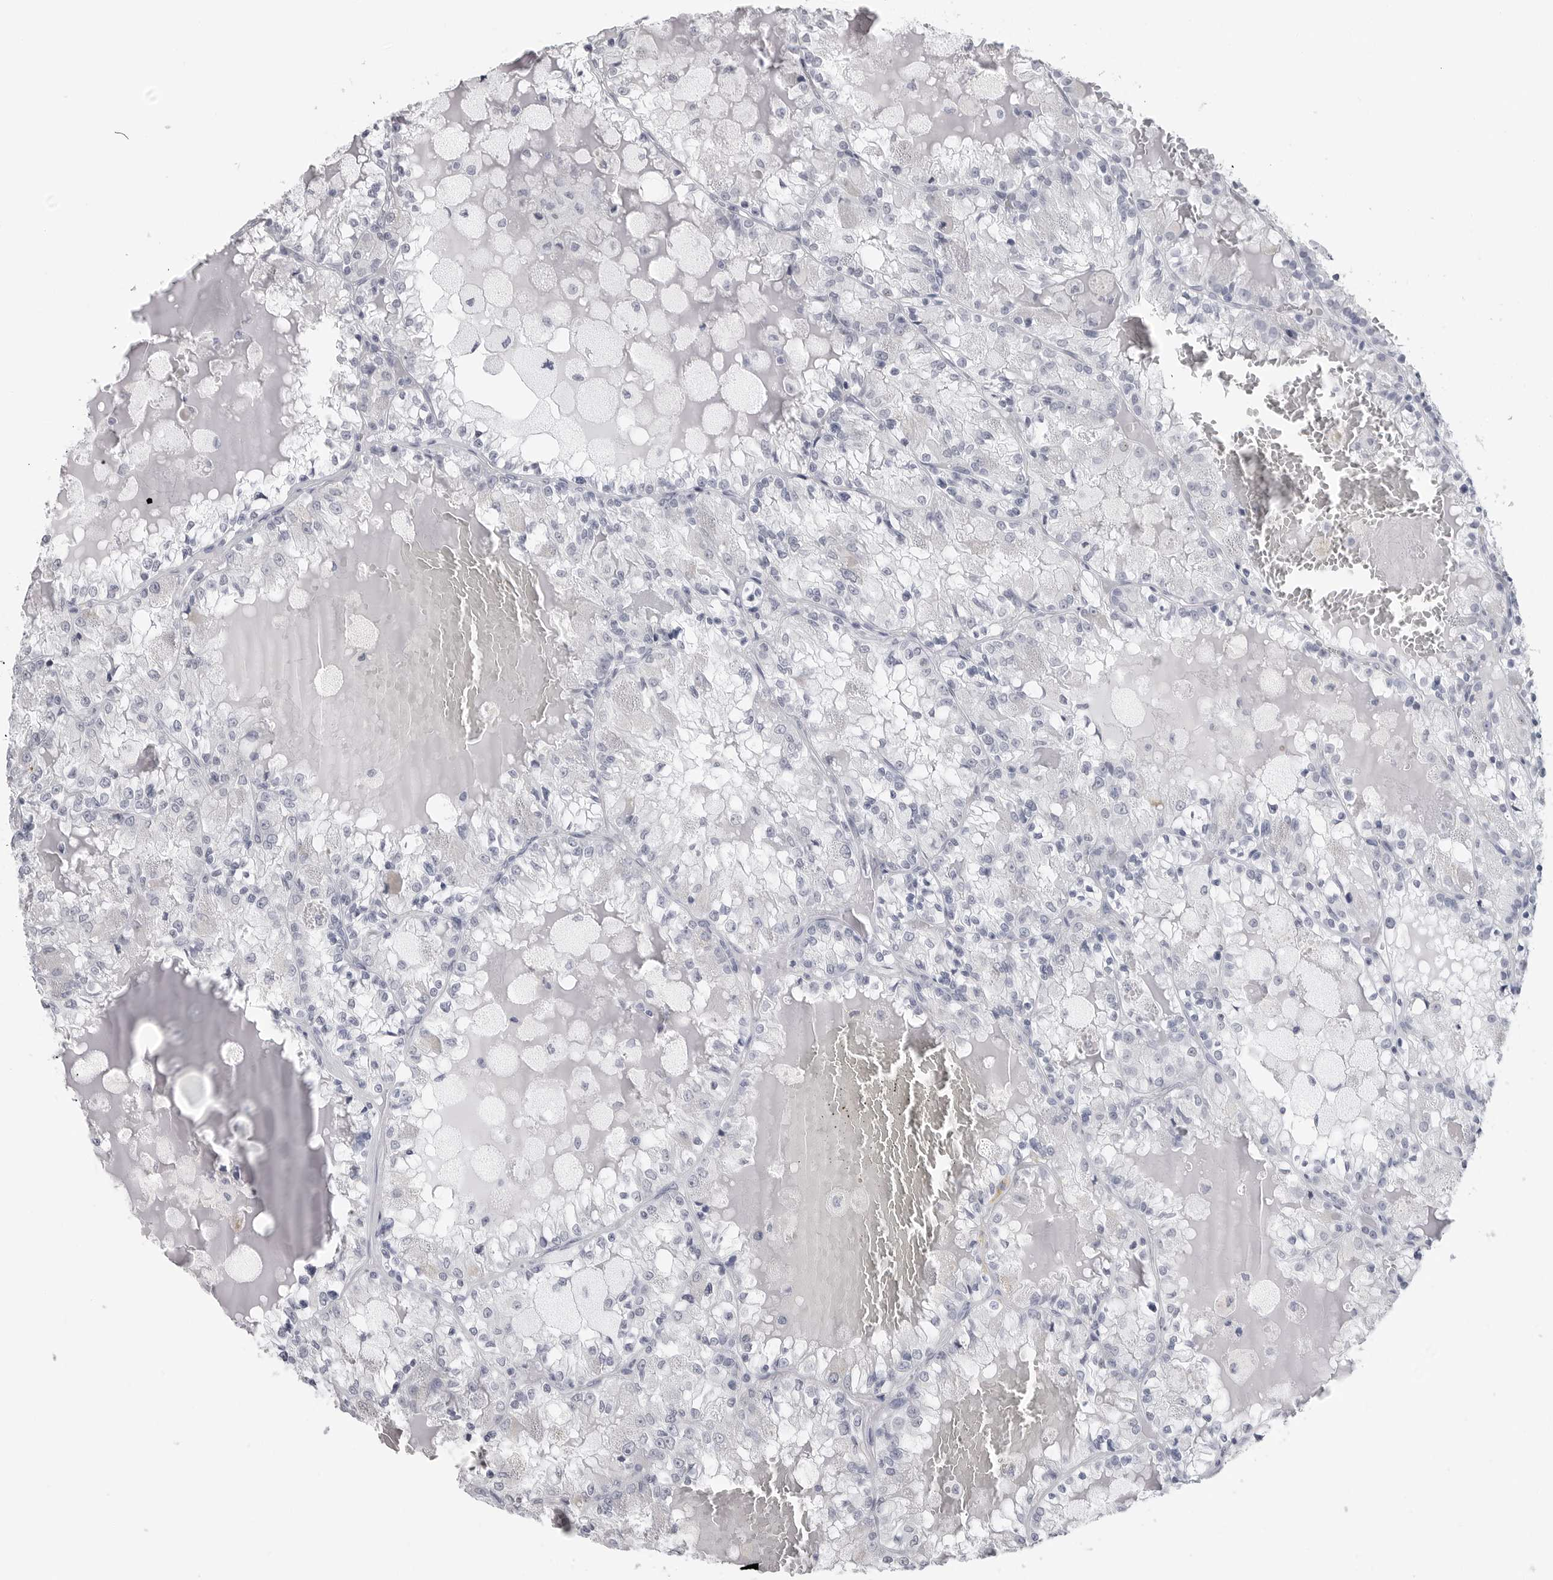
{"staining": {"intensity": "negative", "quantity": "none", "location": "none"}, "tissue": "renal cancer", "cell_type": "Tumor cells", "image_type": "cancer", "snomed": [{"axis": "morphology", "description": "Adenocarcinoma, NOS"}, {"axis": "topography", "description": "Kidney"}], "caption": "An image of human renal cancer is negative for staining in tumor cells.", "gene": "PGA3", "patient": {"sex": "female", "age": 56}}